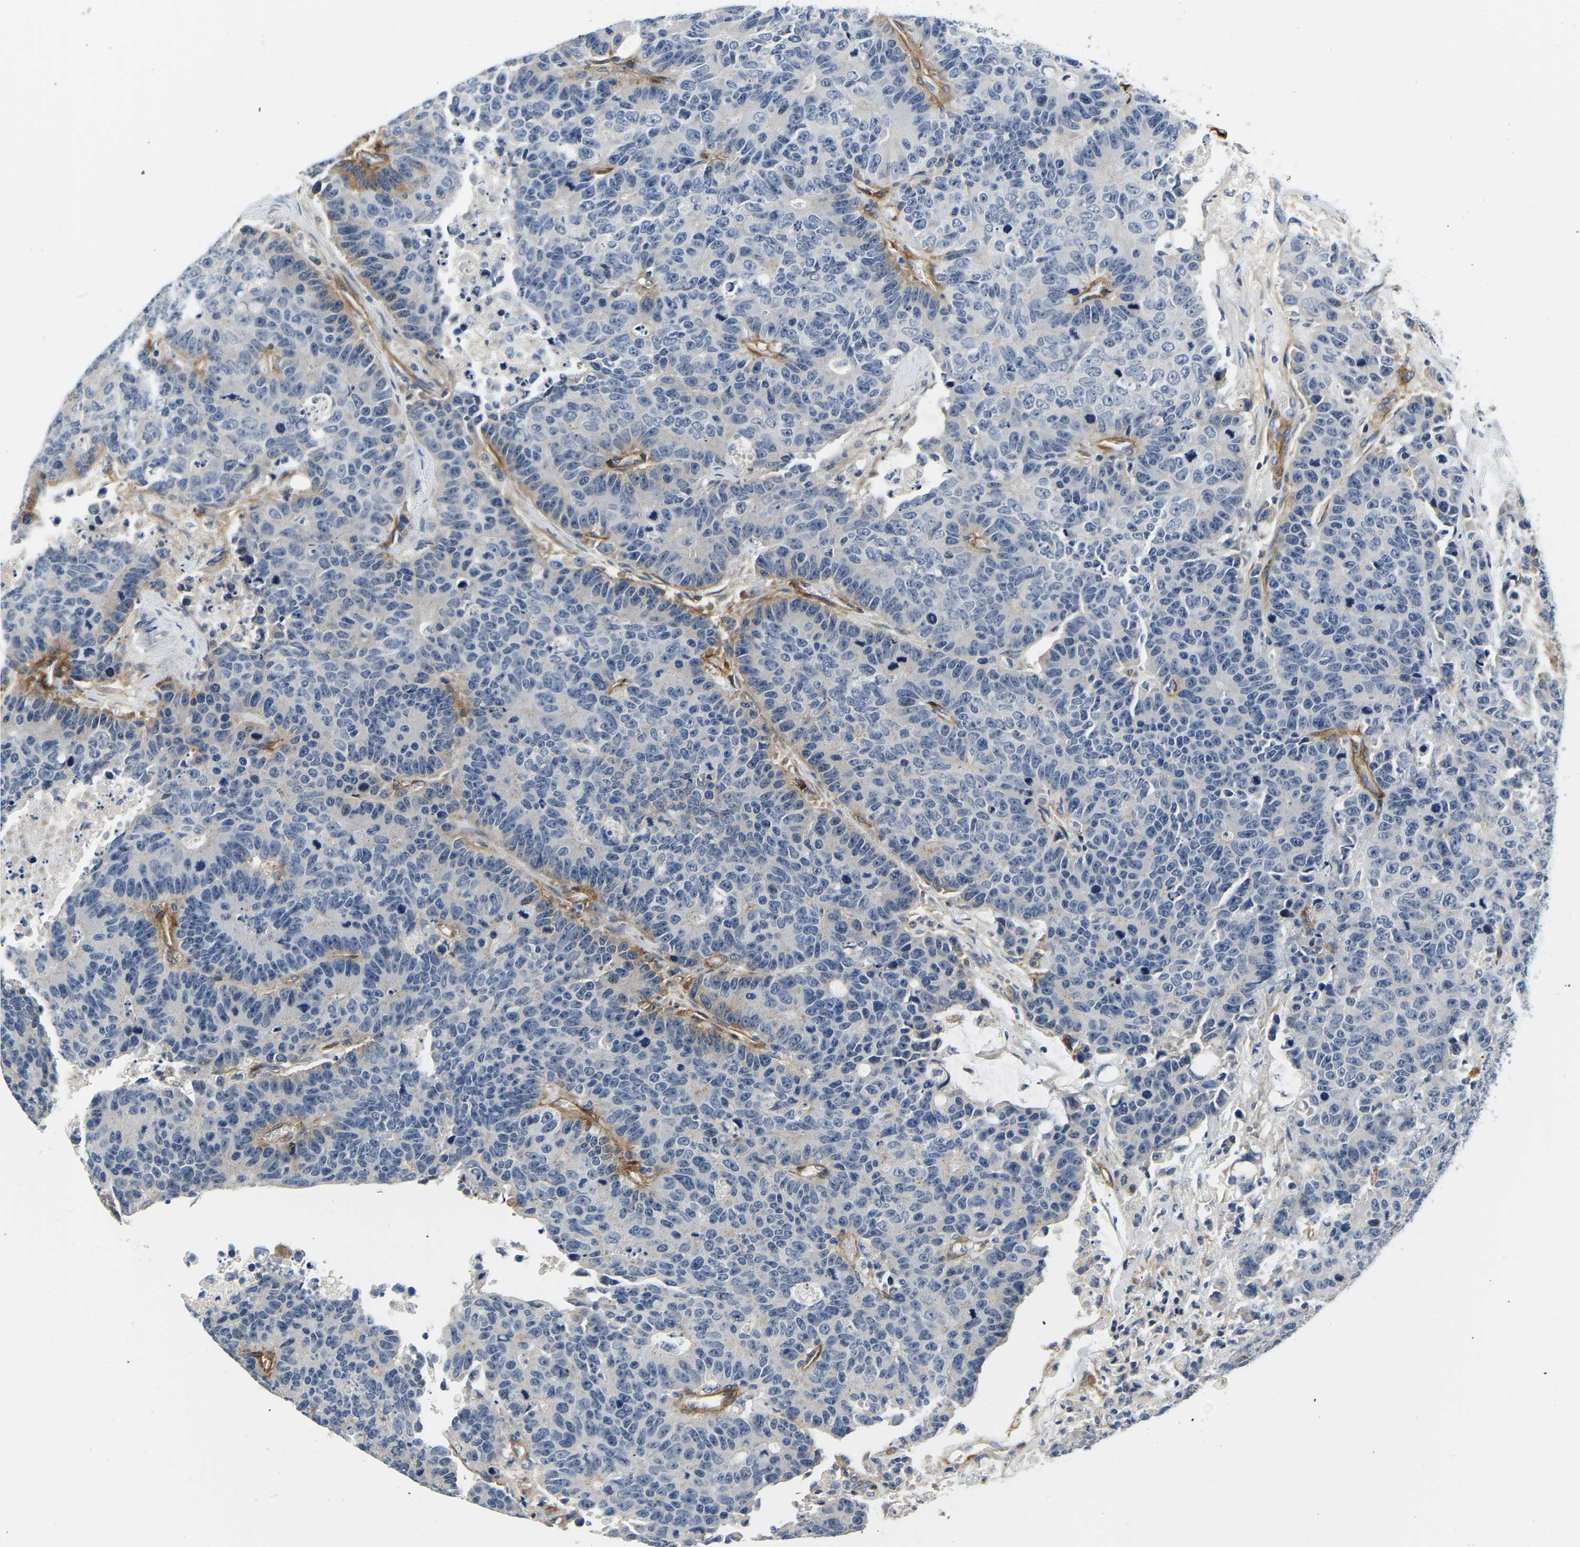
{"staining": {"intensity": "negative", "quantity": "none", "location": "none"}, "tissue": "colorectal cancer", "cell_type": "Tumor cells", "image_type": "cancer", "snomed": [{"axis": "morphology", "description": "Adenocarcinoma, NOS"}, {"axis": "topography", "description": "Colon"}], "caption": "The micrograph shows no significant staining in tumor cells of colorectal adenocarcinoma. Brightfield microscopy of immunohistochemistry stained with DAB (brown) and hematoxylin (blue), captured at high magnification.", "gene": "LIAS", "patient": {"sex": "female", "age": 86}}